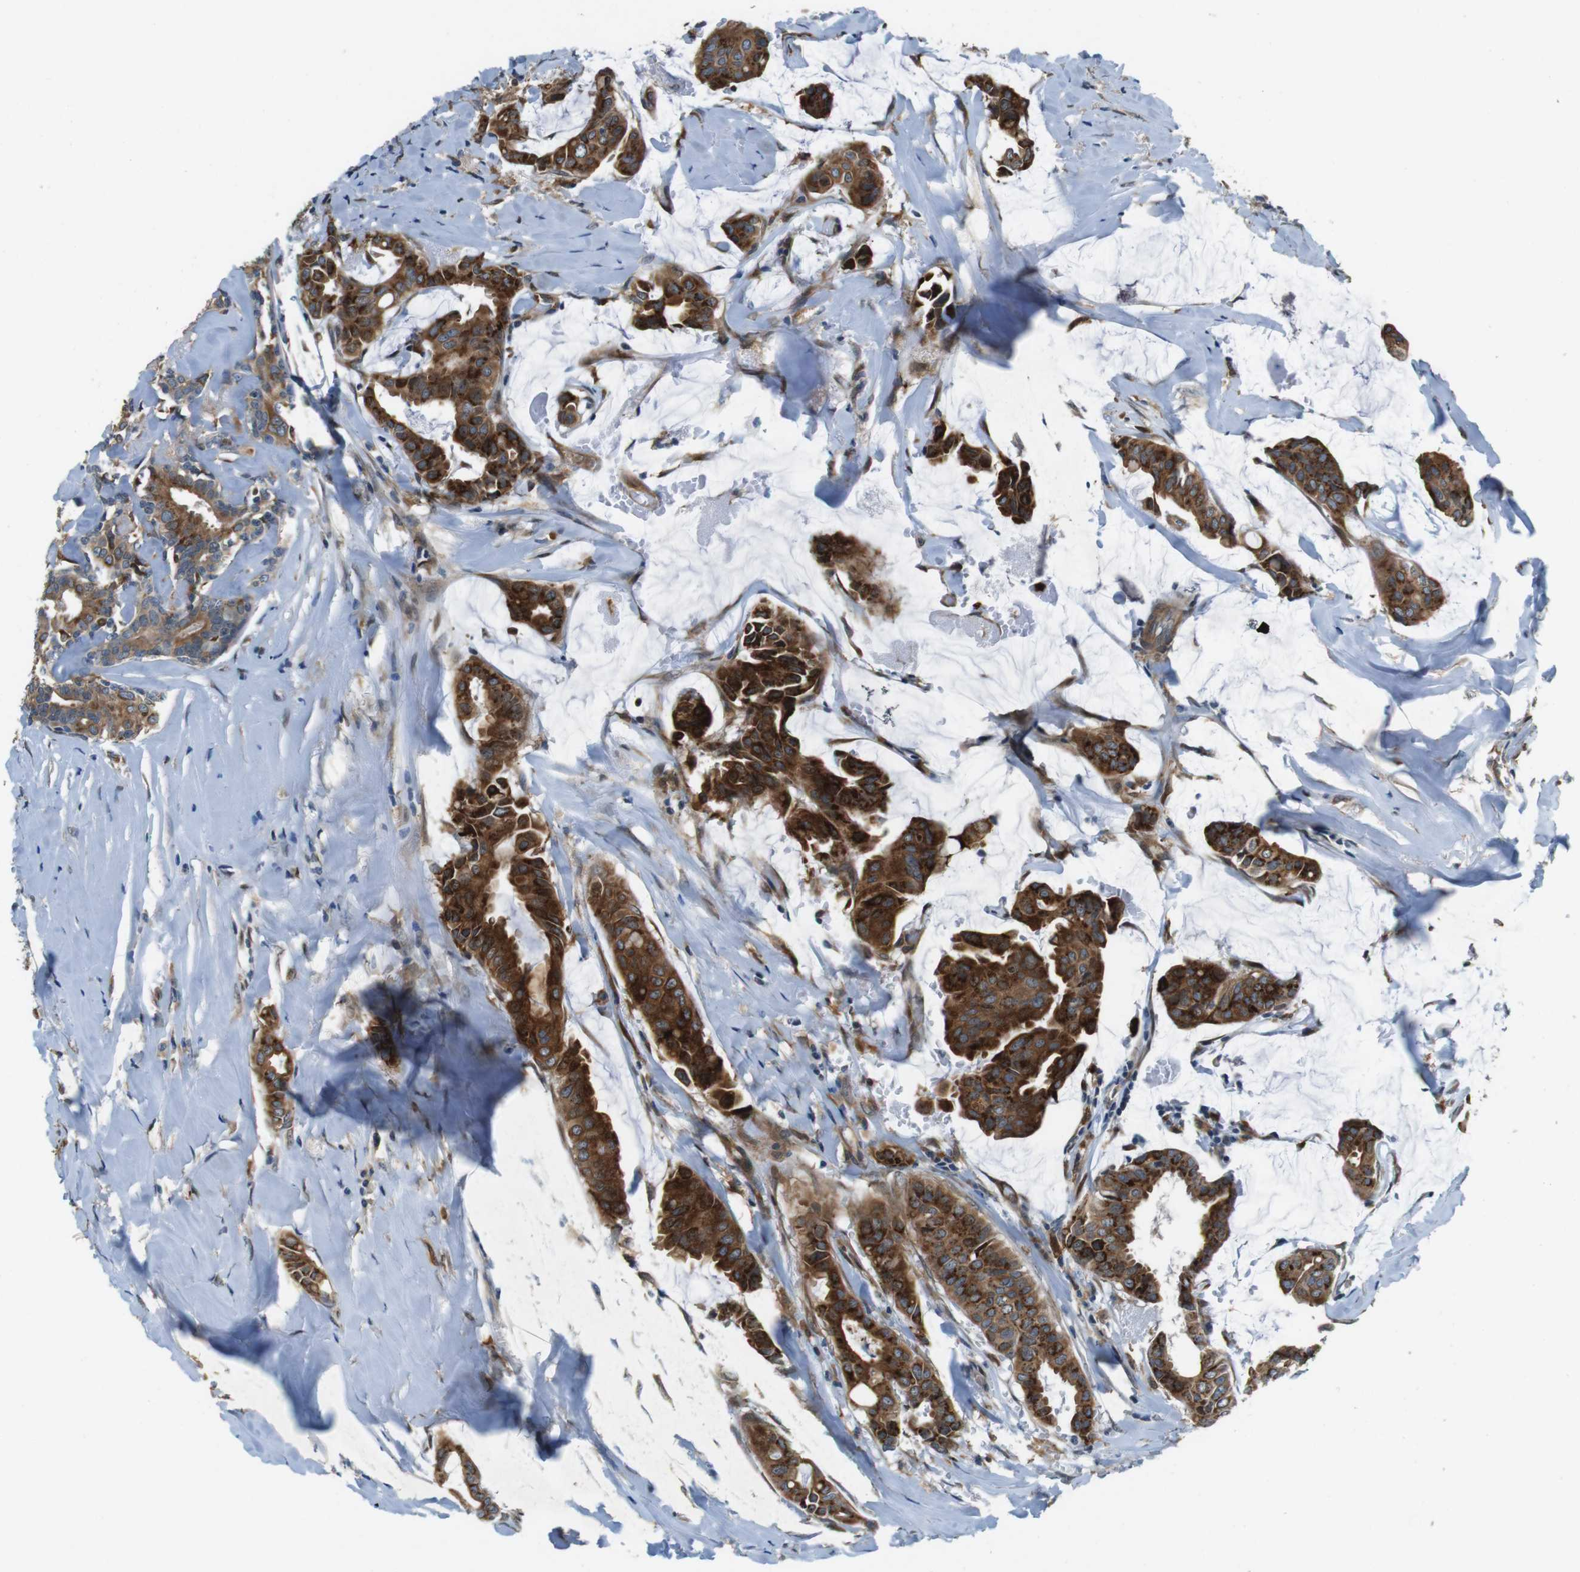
{"staining": {"intensity": "strong", "quantity": ">75%", "location": "cytoplasmic/membranous"}, "tissue": "head and neck cancer", "cell_type": "Tumor cells", "image_type": "cancer", "snomed": [{"axis": "morphology", "description": "Adenocarcinoma, NOS"}, {"axis": "topography", "description": "Salivary gland"}, {"axis": "topography", "description": "Head-Neck"}], "caption": "This micrograph demonstrates head and neck adenocarcinoma stained with immunohistochemistry to label a protein in brown. The cytoplasmic/membranous of tumor cells show strong positivity for the protein. Nuclei are counter-stained blue.", "gene": "PALD1", "patient": {"sex": "female", "age": 59}}